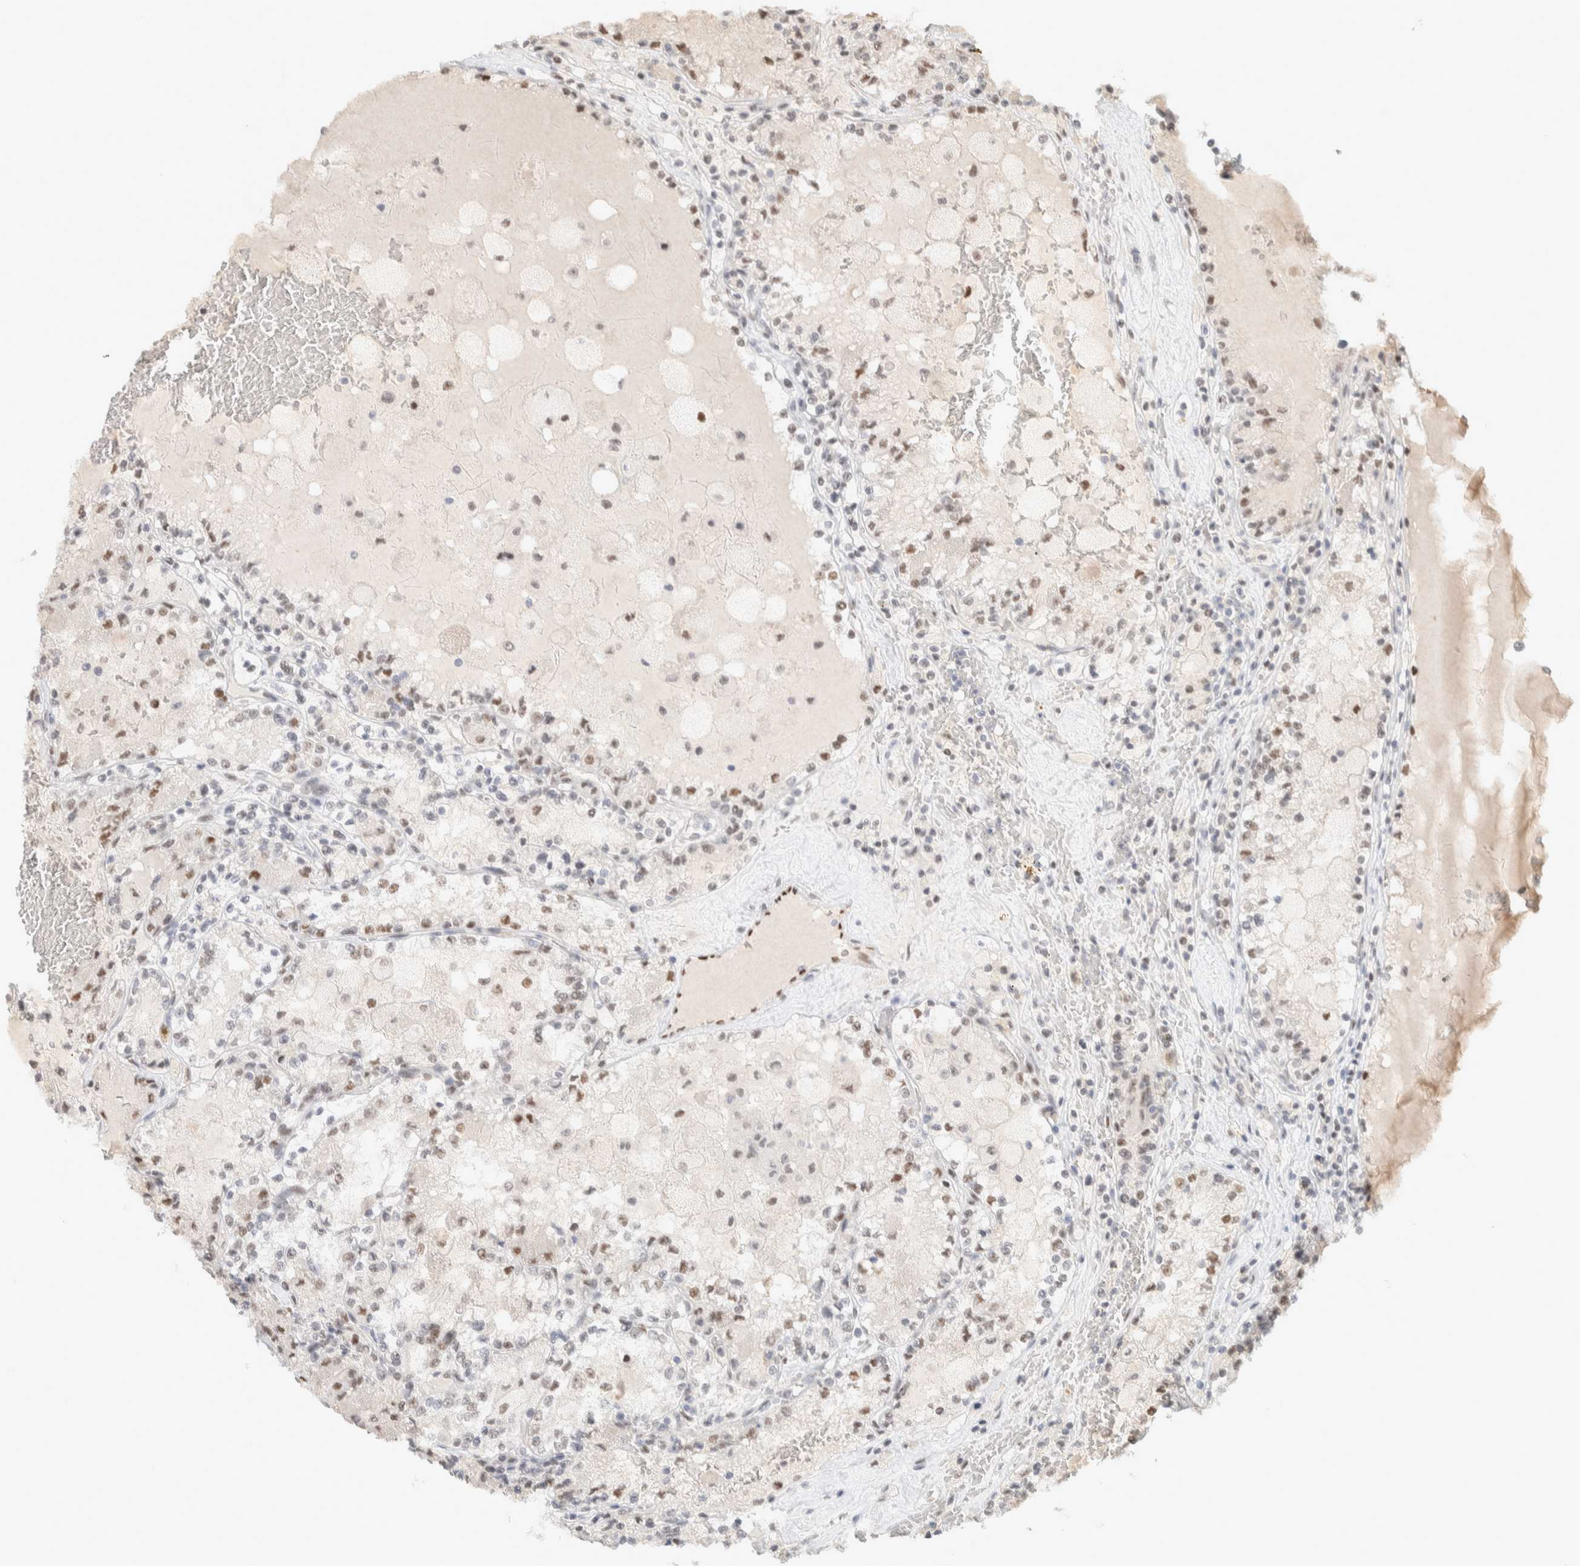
{"staining": {"intensity": "moderate", "quantity": "25%-75%", "location": "nuclear"}, "tissue": "renal cancer", "cell_type": "Tumor cells", "image_type": "cancer", "snomed": [{"axis": "morphology", "description": "Adenocarcinoma, NOS"}, {"axis": "topography", "description": "Kidney"}], "caption": "Immunohistochemical staining of human adenocarcinoma (renal) displays medium levels of moderate nuclear protein positivity in approximately 25%-75% of tumor cells.", "gene": "PUS7", "patient": {"sex": "female", "age": 56}}